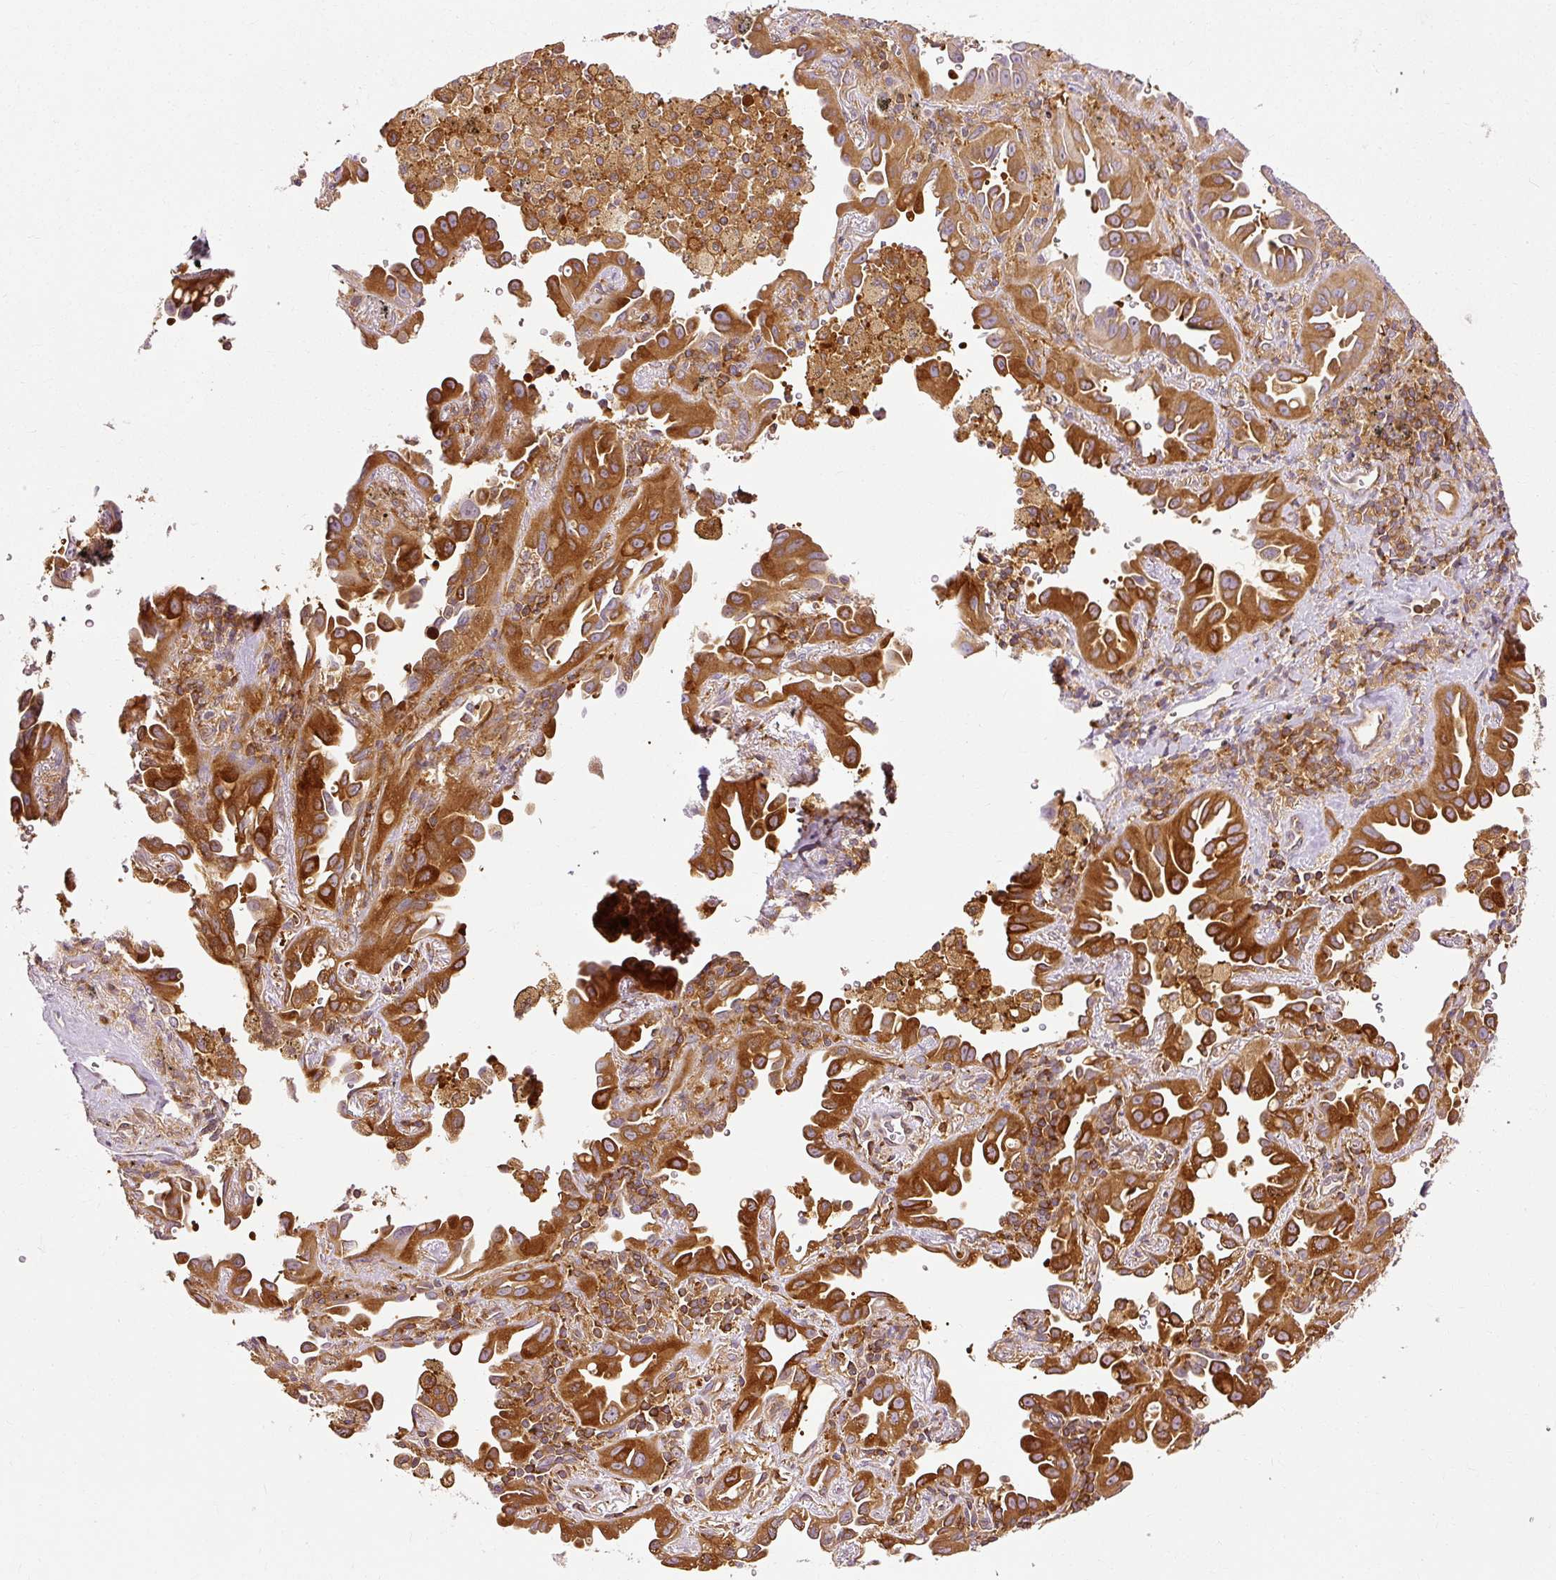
{"staining": {"intensity": "strong", "quantity": ">75%", "location": "cytoplasmic/membranous"}, "tissue": "lung cancer", "cell_type": "Tumor cells", "image_type": "cancer", "snomed": [{"axis": "morphology", "description": "Adenocarcinoma, NOS"}, {"axis": "topography", "description": "Lung"}], "caption": "Tumor cells reveal high levels of strong cytoplasmic/membranous positivity in approximately >75% of cells in human adenocarcinoma (lung).", "gene": "ARMH3", "patient": {"sex": "male", "age": 68}}